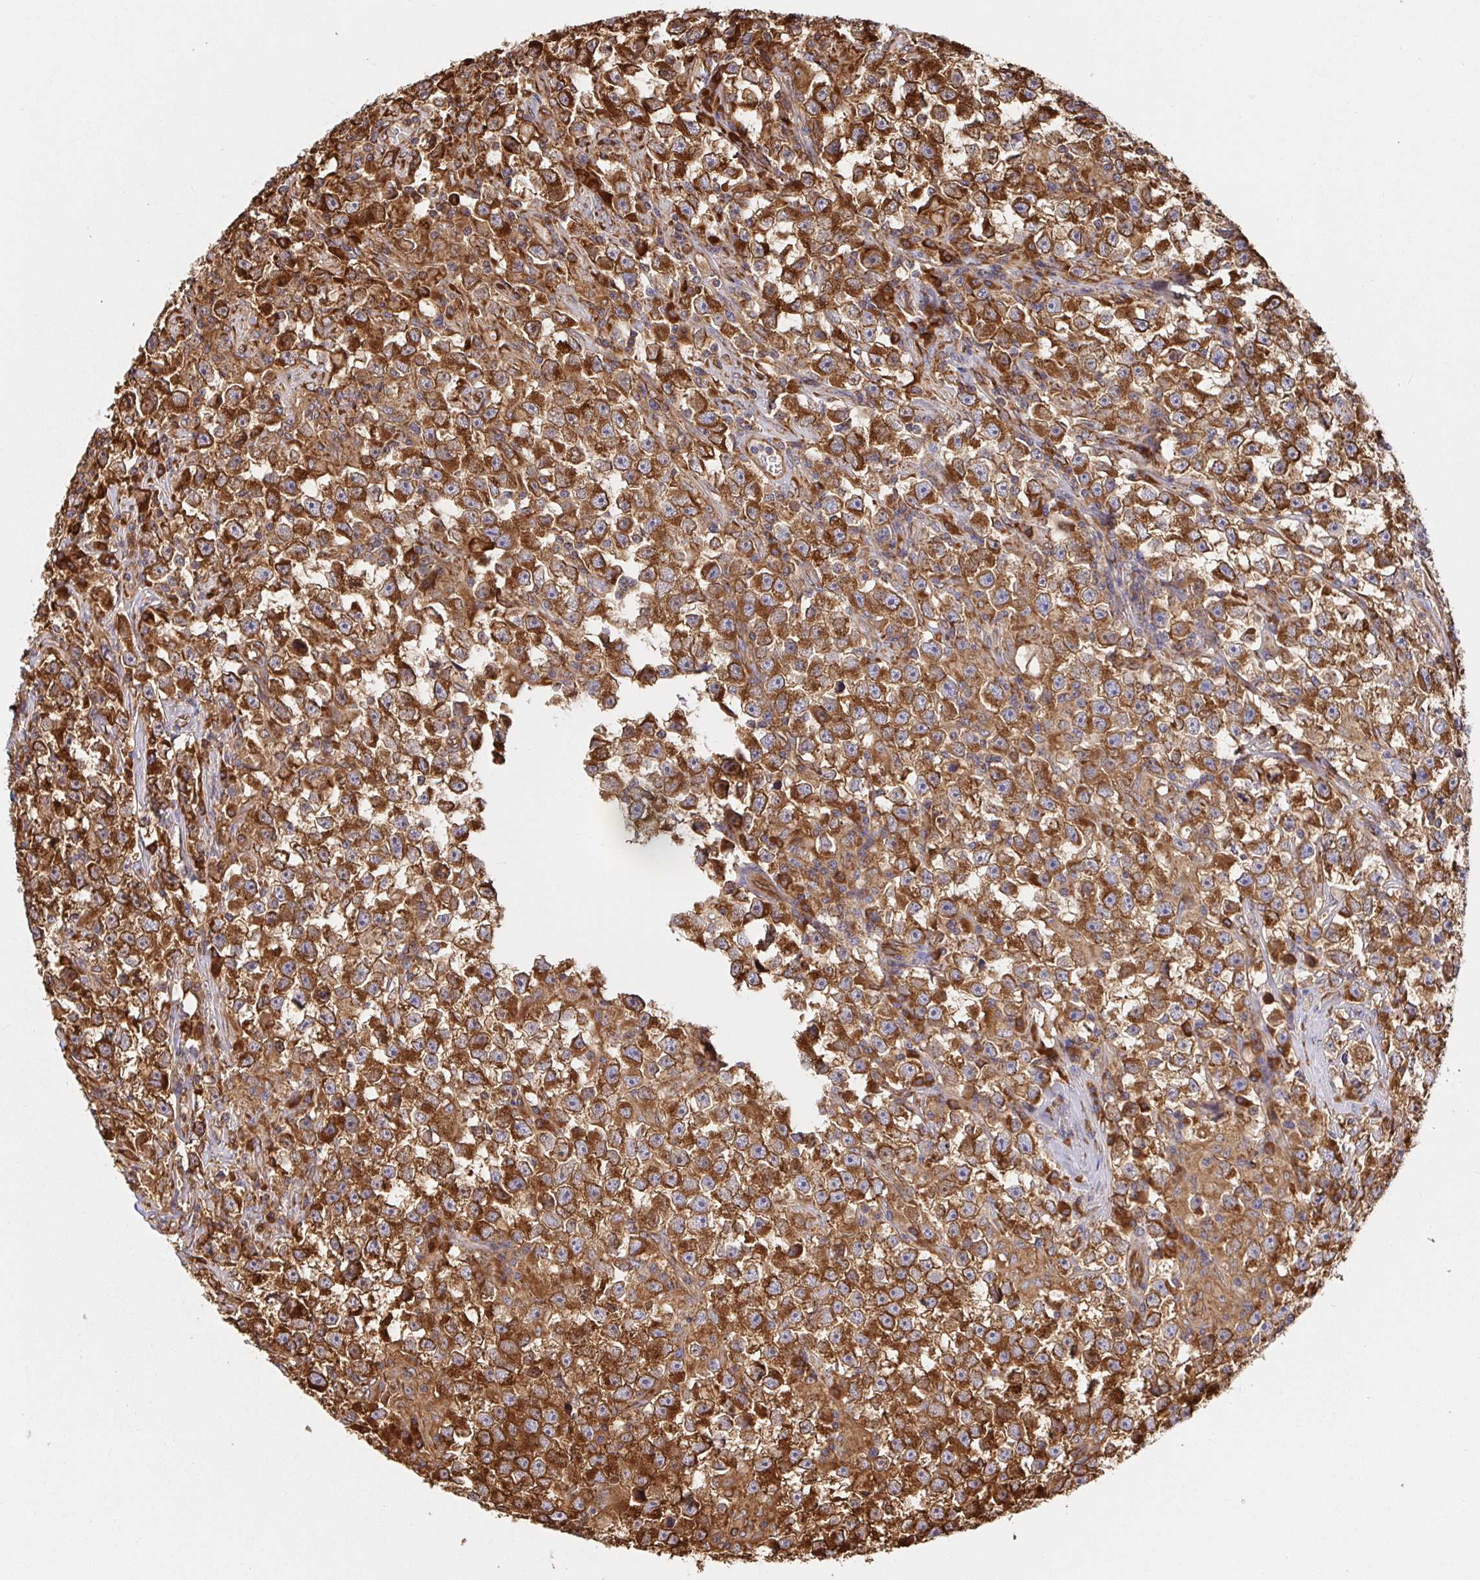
{"staining": {"intensity": "strong", "quantity": ">75%", "location": "cytoplasmic/membranous"}, "tissue": "testis cancer", "cell_type": "Tumor cells", "image_type": "cancer", "snomed": [{"axis": "morphology", "description": "Seminoma, NOS"}, {"axis": "topography", "description": "Testis"}], "caption": "Testis cancer (seminoma) tissue exhibits strong cytoplasmic/membranous expression in about >75% of tumor cells (brown staining indicates protein expression, while blue staining denotes nuclei).", "gene": "MAOA", "patient": {"sex": "male", "age": 33}}